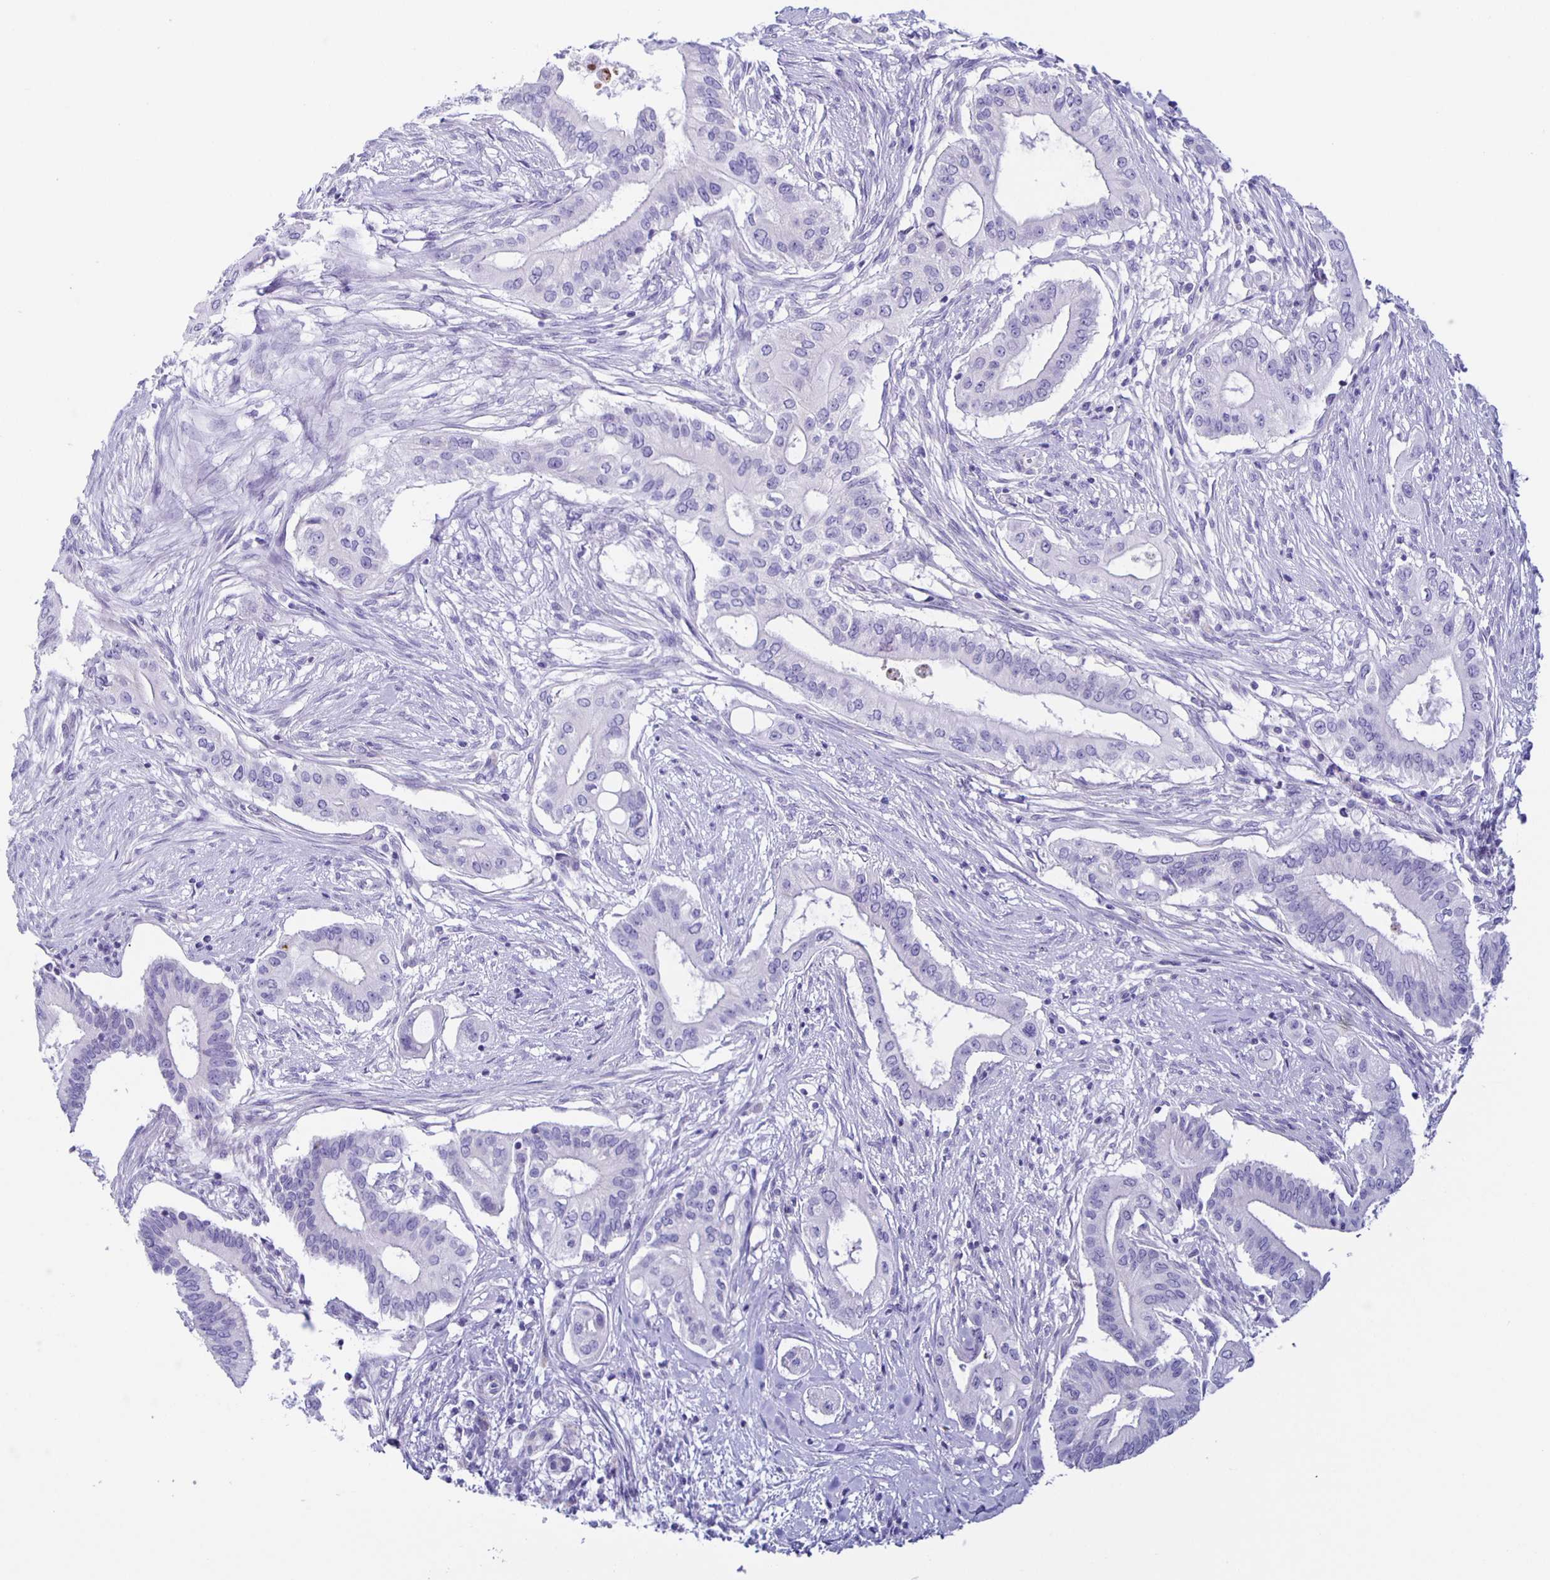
{"staining": {"intensity": "negative", "quantity": "none", "location": "none"}, "tissue": "pancreatic cancer", "cell_type": "Tumor cells", "image_type": "cancer", "snomed": [{"axis": "morphology", "description": "Adenocarcinoma, NOS"}, {"axis": "topography", "description": "Pancreas"}], "caption": "IHC of pancreatic cancer demonstrates no expression in tumor cells.", "gene": "AQP6", "patient": {"sex": "female", "age": 68}}